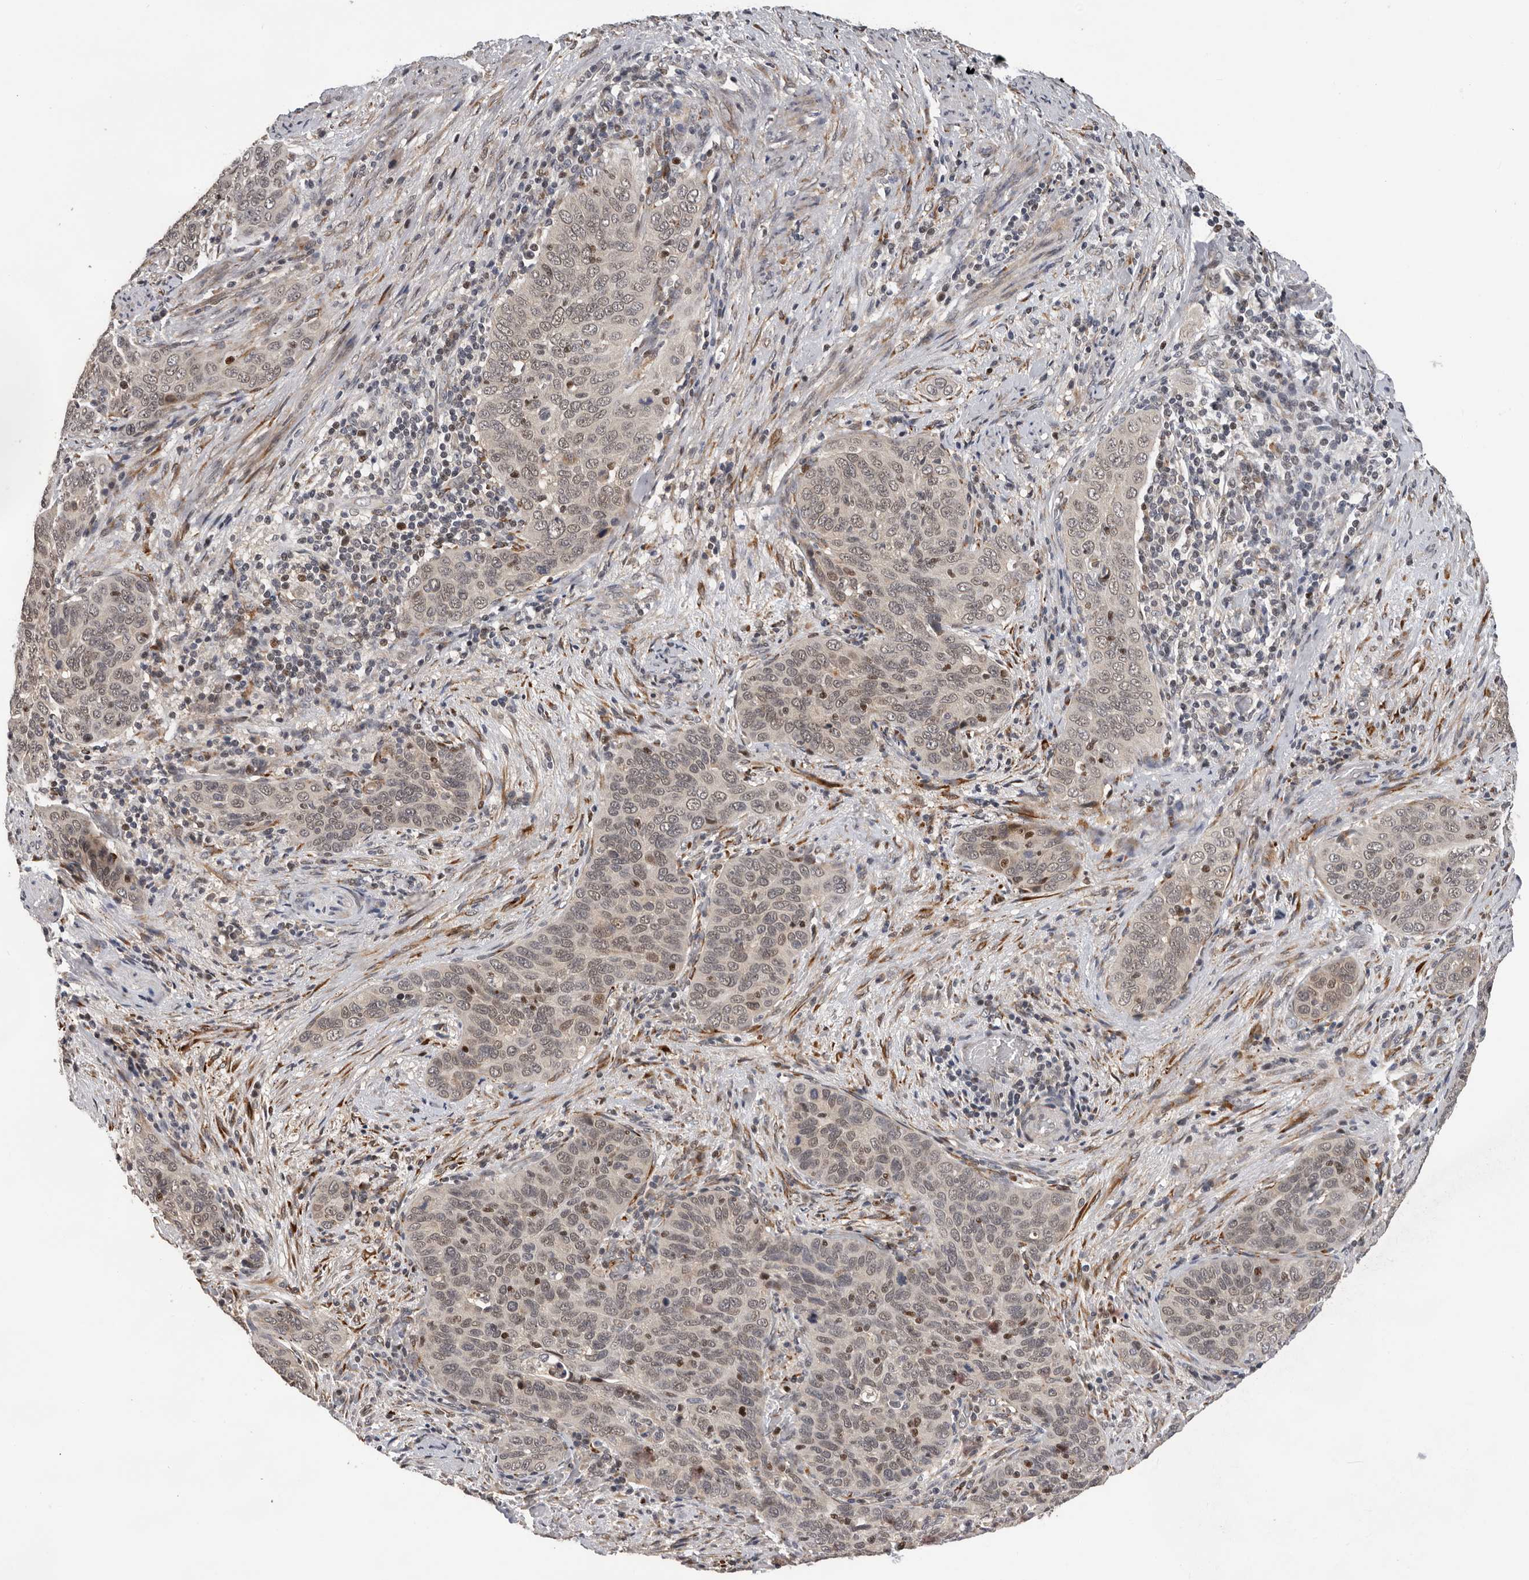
{"staining": {"intensity": "weak", "quantity": ">75%", "location": "nuclear"}, "tissue": "cervical cancer", "cell_type": "Tumor cells", "image_type": "cancer", "snomed": [{"axis": "morphology", "description": "Squamous cell carcinoma, NOS"}, {"axis": "topography", "description": "Cervix"}], "caption": "Immunohistochemistry (IHC) staining of cervical cancer (squamous cell carcinoma), which reveals low levels of weak nuclear expression in about >75% of tumor cells indicating weak nuclear protein positivity. The staining was performed using DAB (3,3'-diaminobenzidine) (brown) for protein detection and nuclei were counterstained in hematoxylin (blue).", "gene": "HENMT1", "patient": {"sex": "female", "age": 60}}